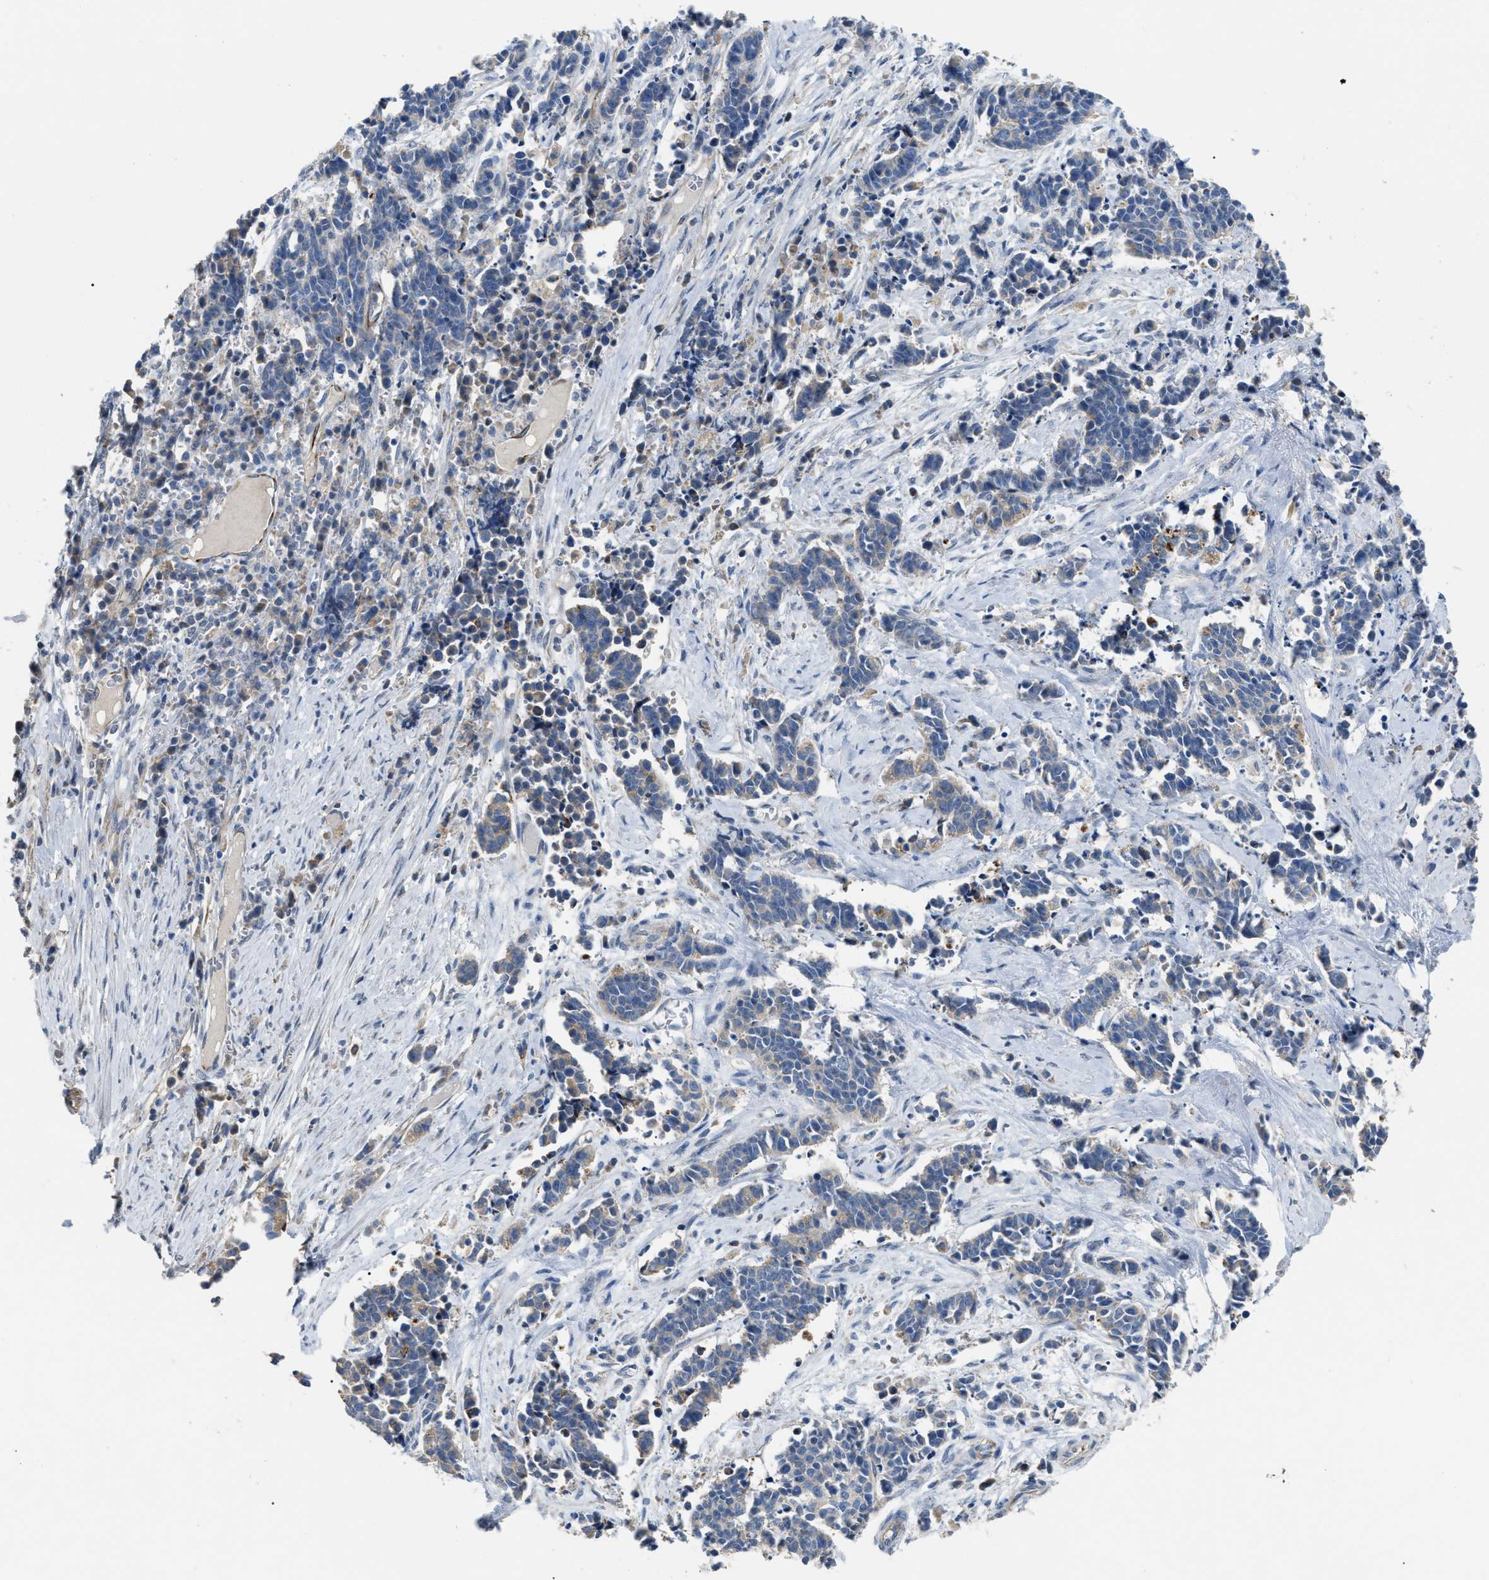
{"staining": {"intensity": "negative", "quantity": "none", "location": "none"}, "tissue": "cervical cancer", "cell_type": "Tumor cells", "image_type": "cancer", "snomed": [{"axis": "morphology", "description": "Squamous cell carcinoma, NOS"}, {"axis": "topography", "description": "Cervix"}], "caption": "Image shows no protein staining in tumor cells of squamous cell carcinoma (cervical) tissue.", "gene": "DHX58", "patient": {"sex": "female", "age": 35}}